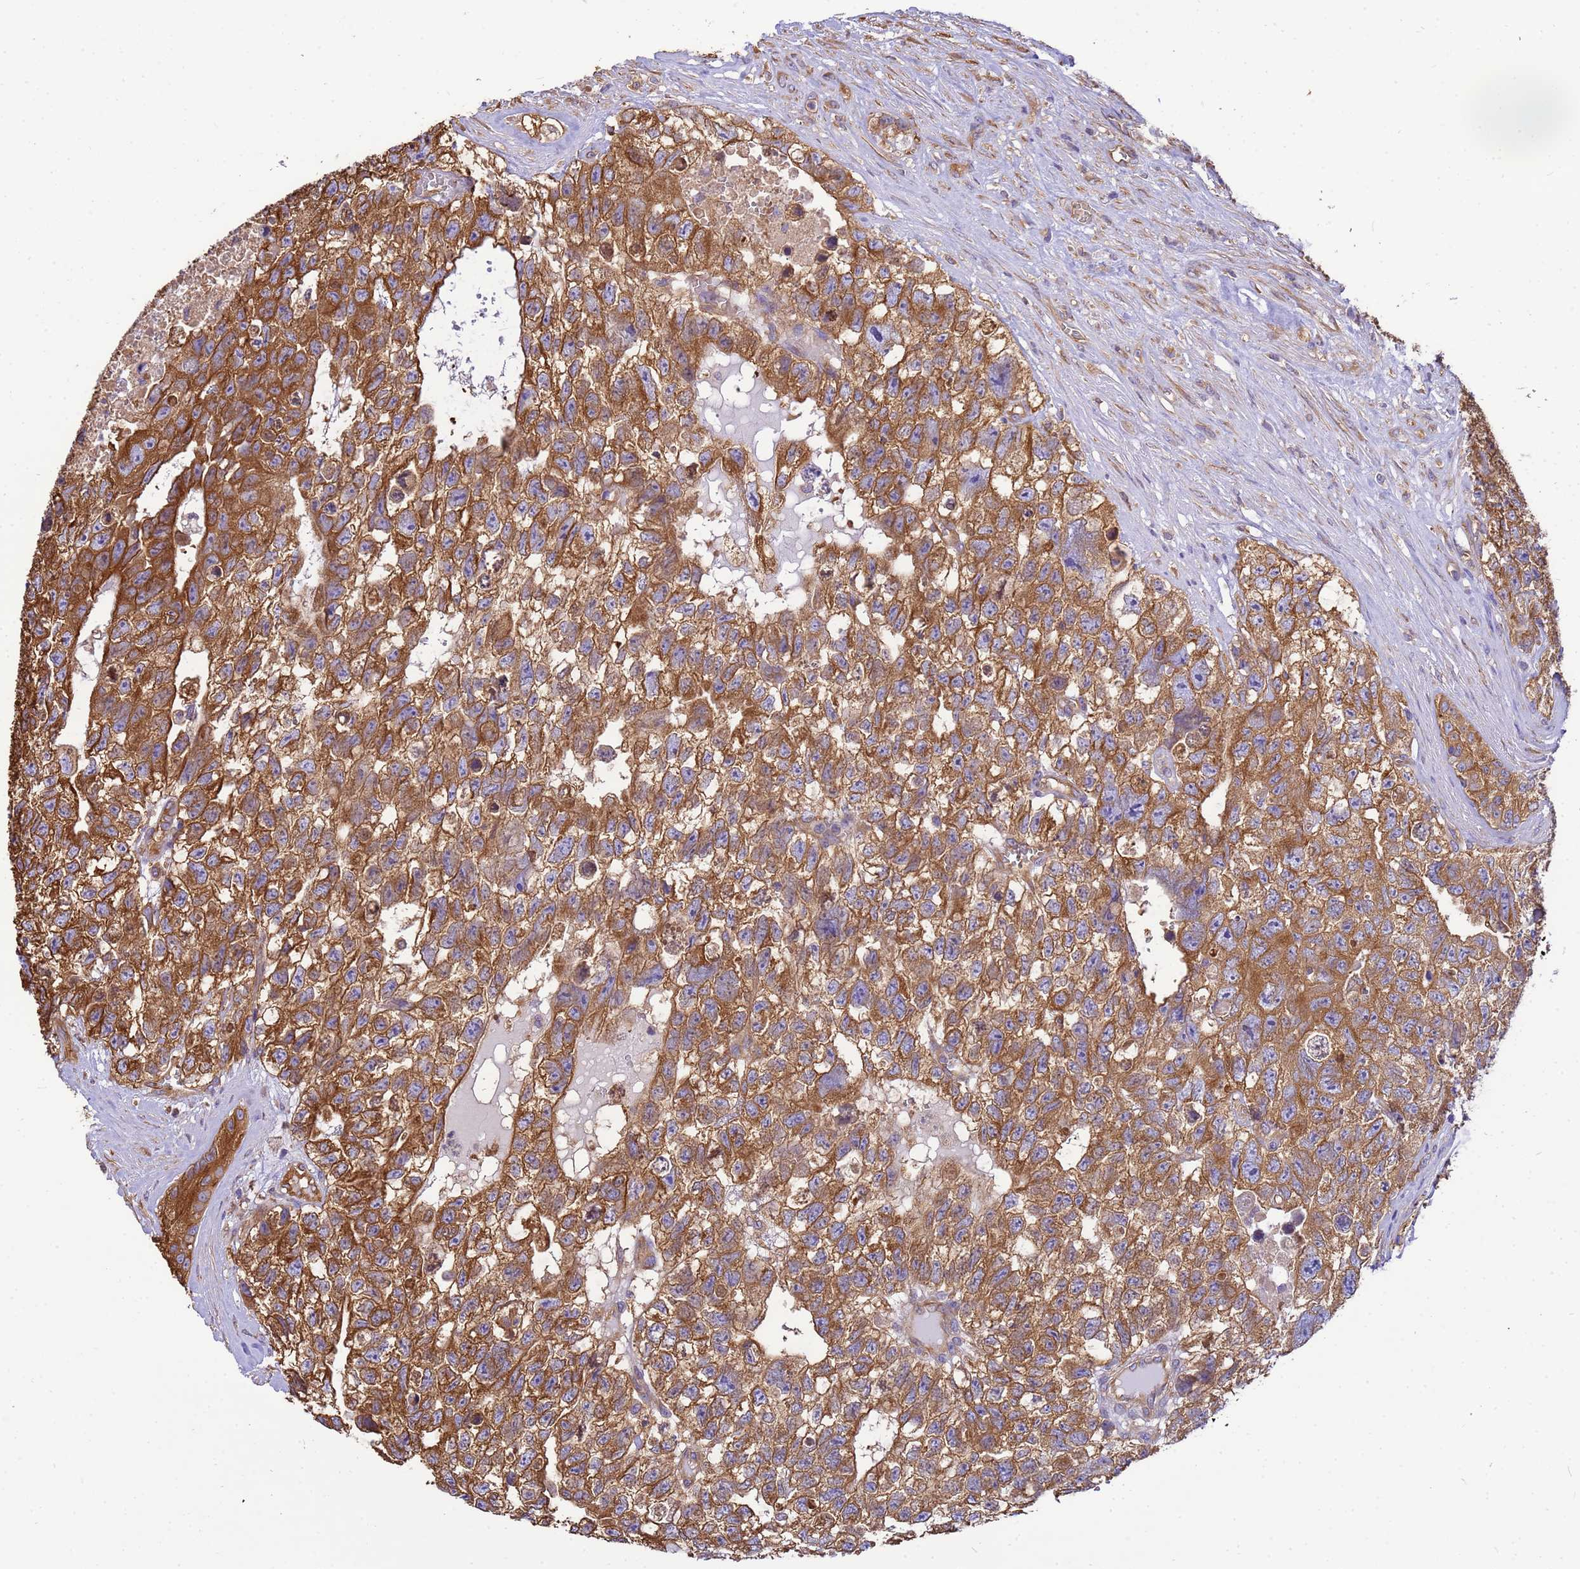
{"staining": {"intensity": "moderate", "quantity": ">75%", "location": "cytoplasmic/membranous"}, "tissue": "testis cancer", "cell_type": "Tumor cells", "image_type": "cancer", "snomed": [{"axis": "morphology", "description": "Carcinoma, Embryonal, NOS"}, {"axis": "topography", "description": "Testis"}], "caption": "Brown immunohistochemical staining in human testis embryonal carcinoma shows moderate cytoplasmic/membranous expression in approximately >75% of tumor cells.", "gene": "TUBB1", "patient": {"sex": "male", "age": 26}}